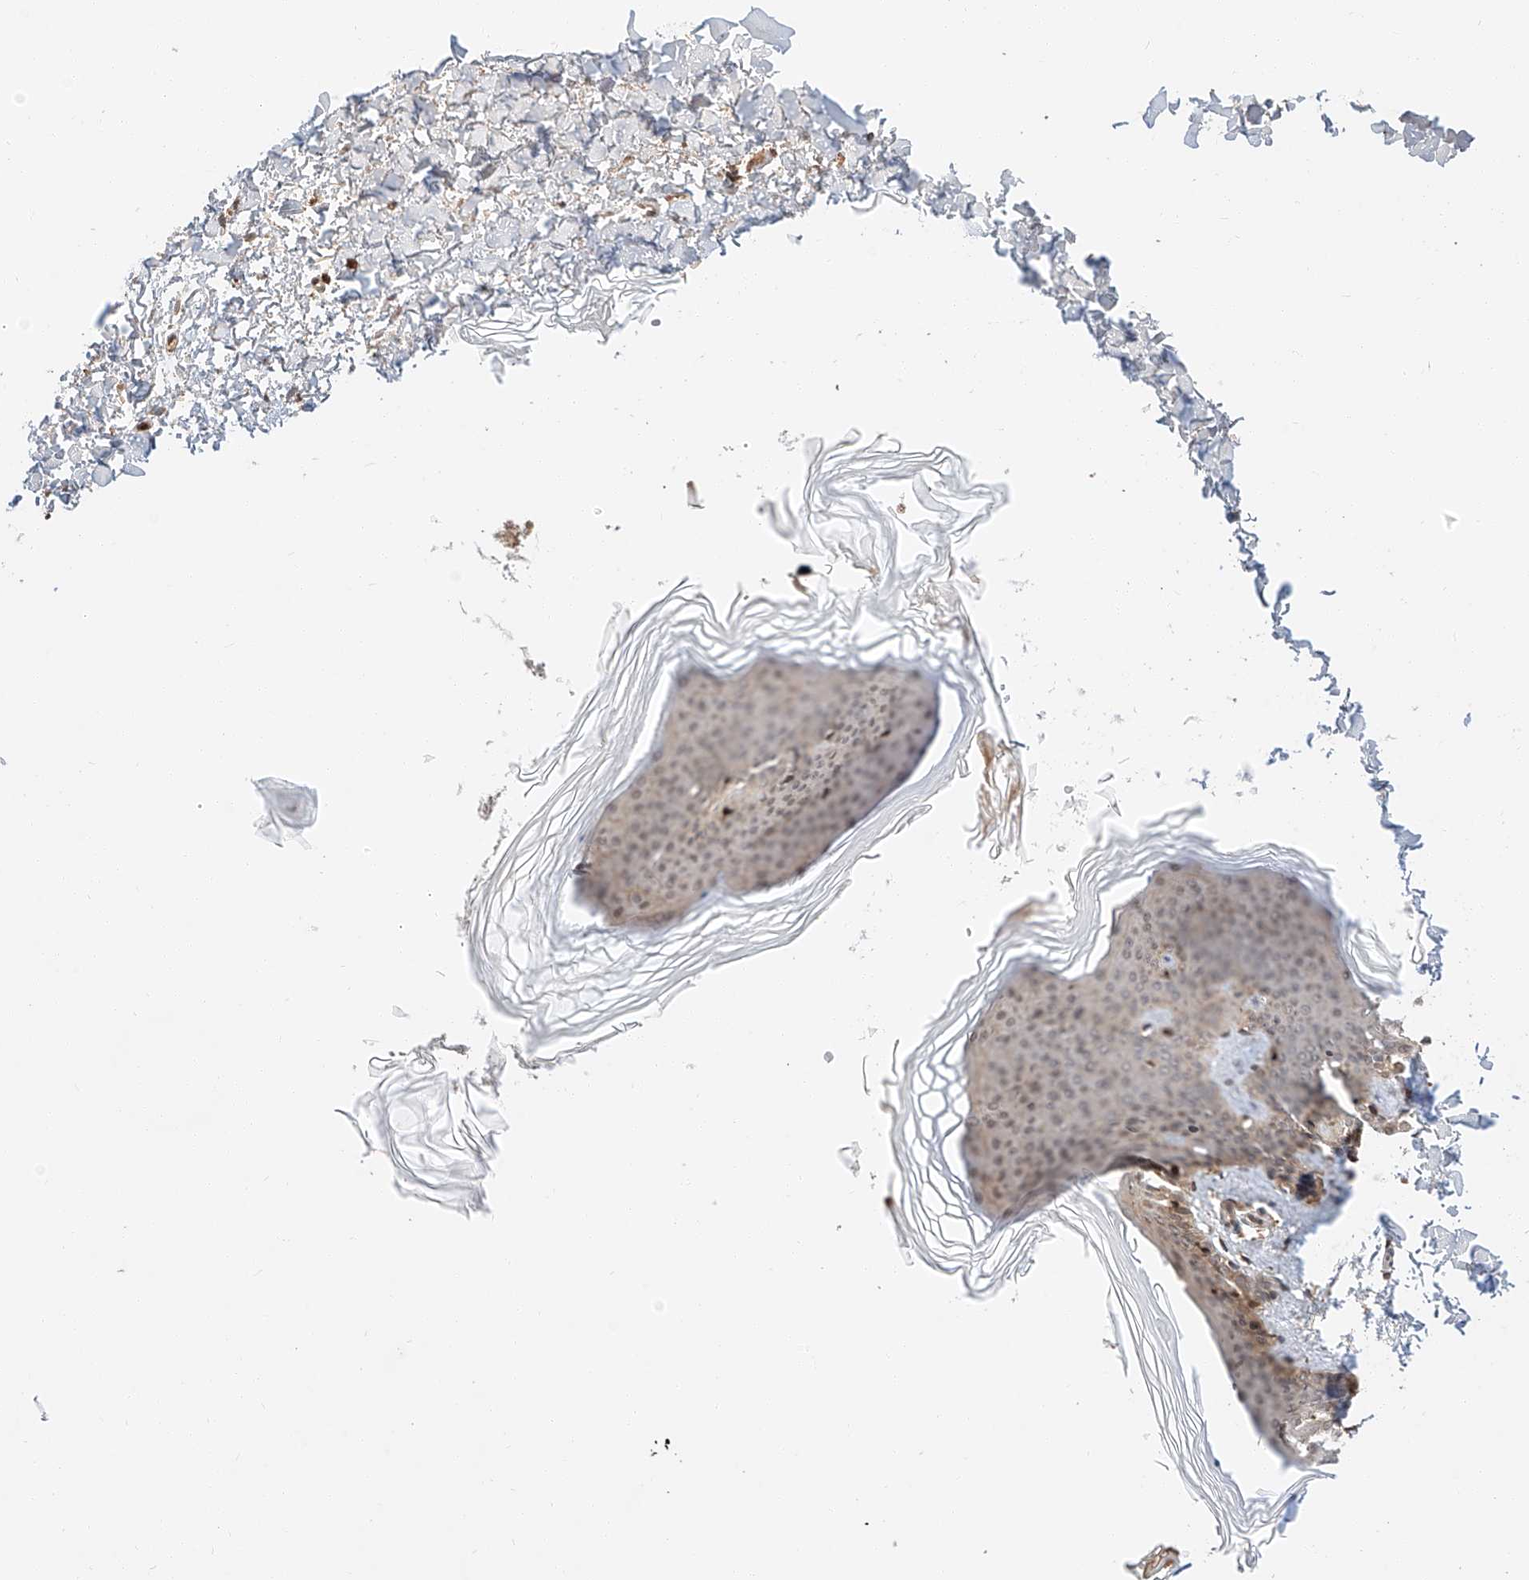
{"staining": {"intensity": "weak", "quantity": ">75%", "location": "cytoplasmic/membranous"}, "tissue": "skin", "cell_type": "Fibroblasts", "image_type": "normal", "snomed": [{"axis": "morphology", "description": "Normal tissue, NOS"}, {"axis": "topography", "description": "Skin"}], "caption": "Weak cytoplasmic/membranous staining for a protein is identified in approximately >75% of fibroblasts of benign skin using IHC.", "gene": "ARHGAP33", "patient": {"sex": "female", "age": 27}}